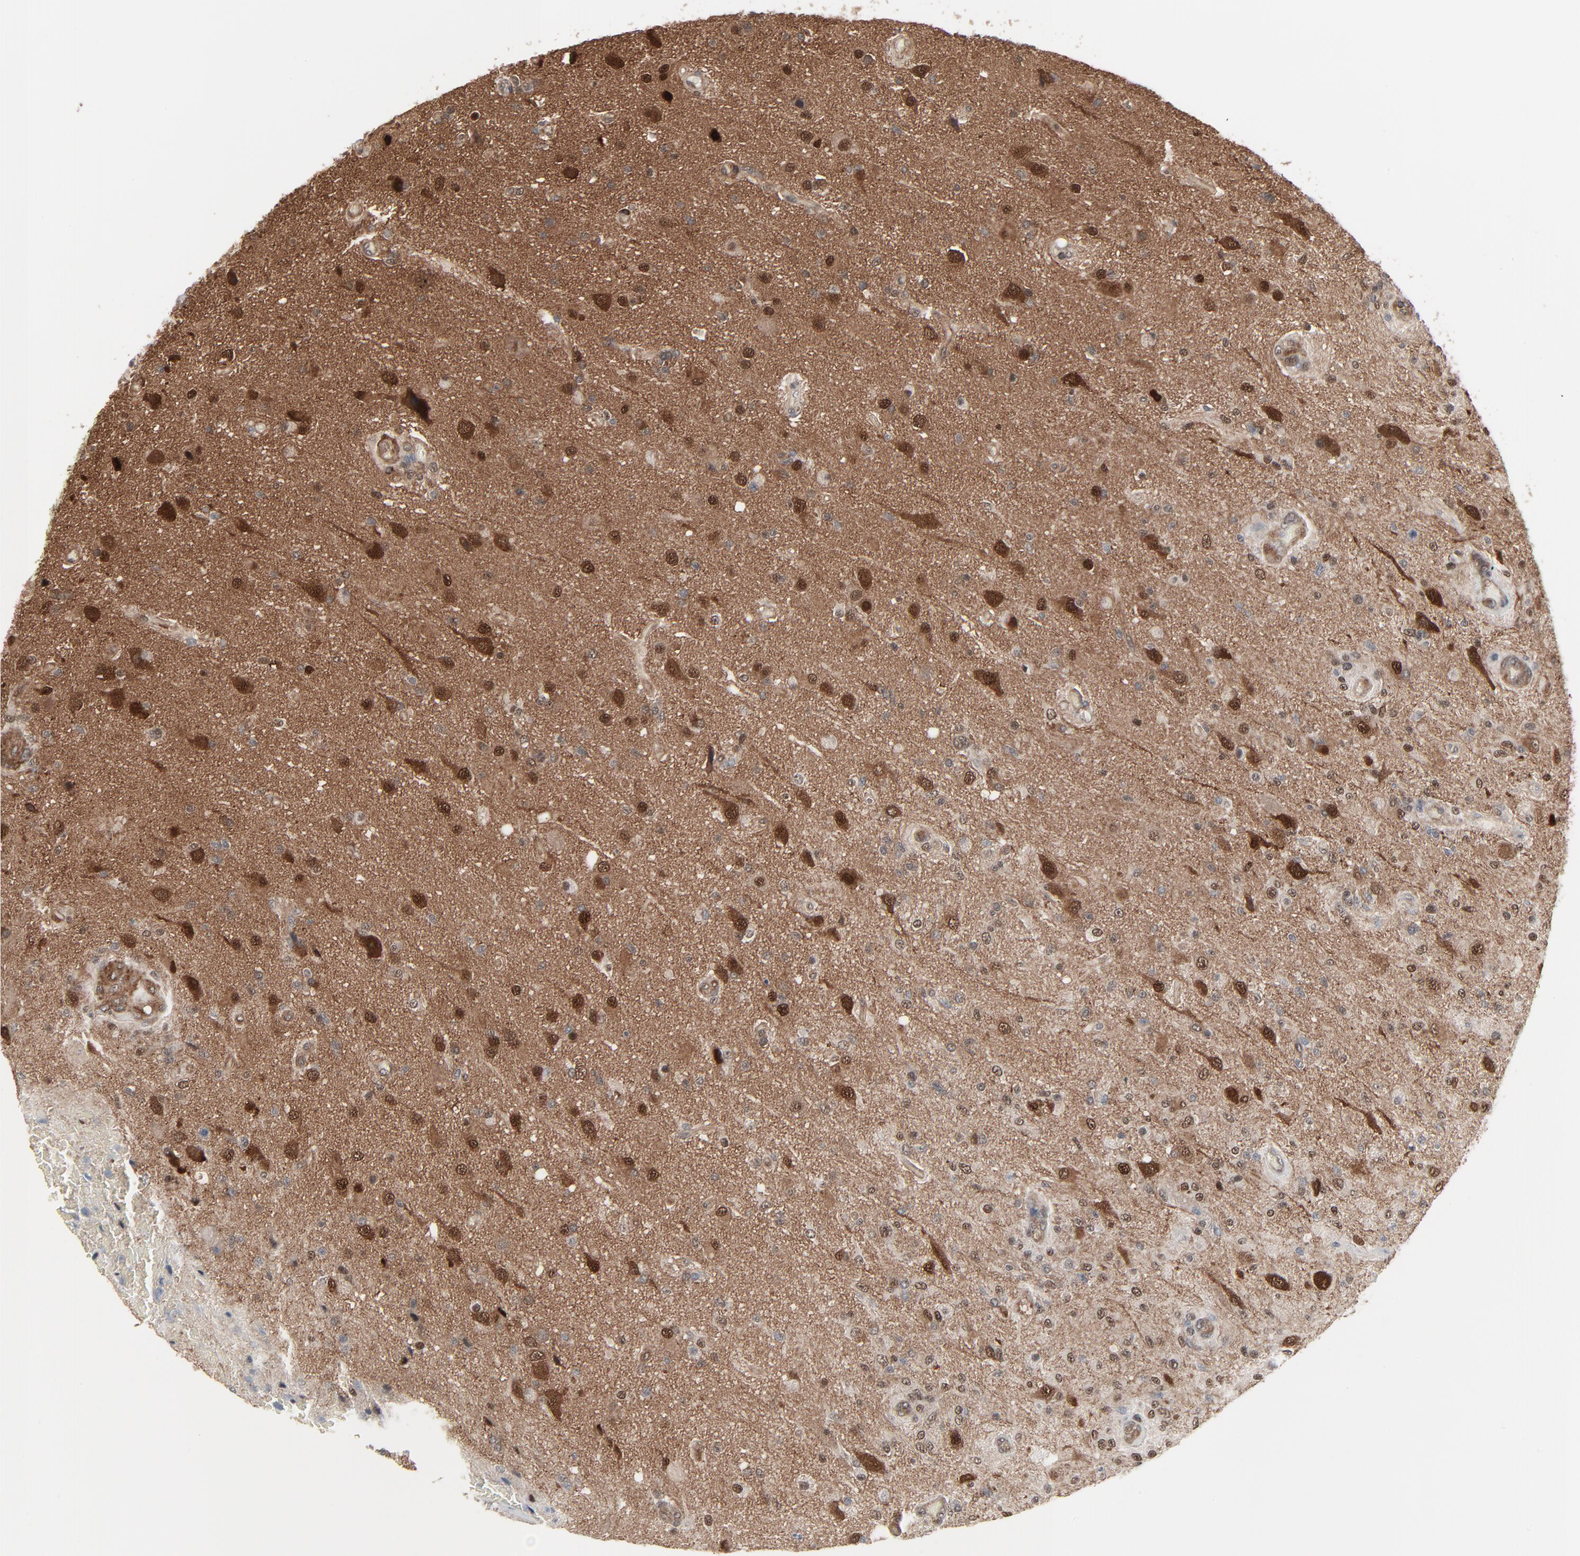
{"staining": {"intensity": "weak", "quantity": "25%-75%", "location": "nuclear"}, "tissue": "glioma", "cell_type": "Tumor cells", "image_type": "cancer", "snomed": [{"axis": "morphology", "description": "Normal tissue, NOS"}, {"axis": "morphology", "description": "Glioma, malignant, High grade"}, {"axis": "topography", "description": "Cerebral cortex"}], "caption": "Human malignant glioma (high-grade) stained with a brown dye exhibits weak nuclear positive positivity in about 25%-75% of tumor cells.", "gene": "OPTN", "patient": {"sex": "male", "age": 77}}